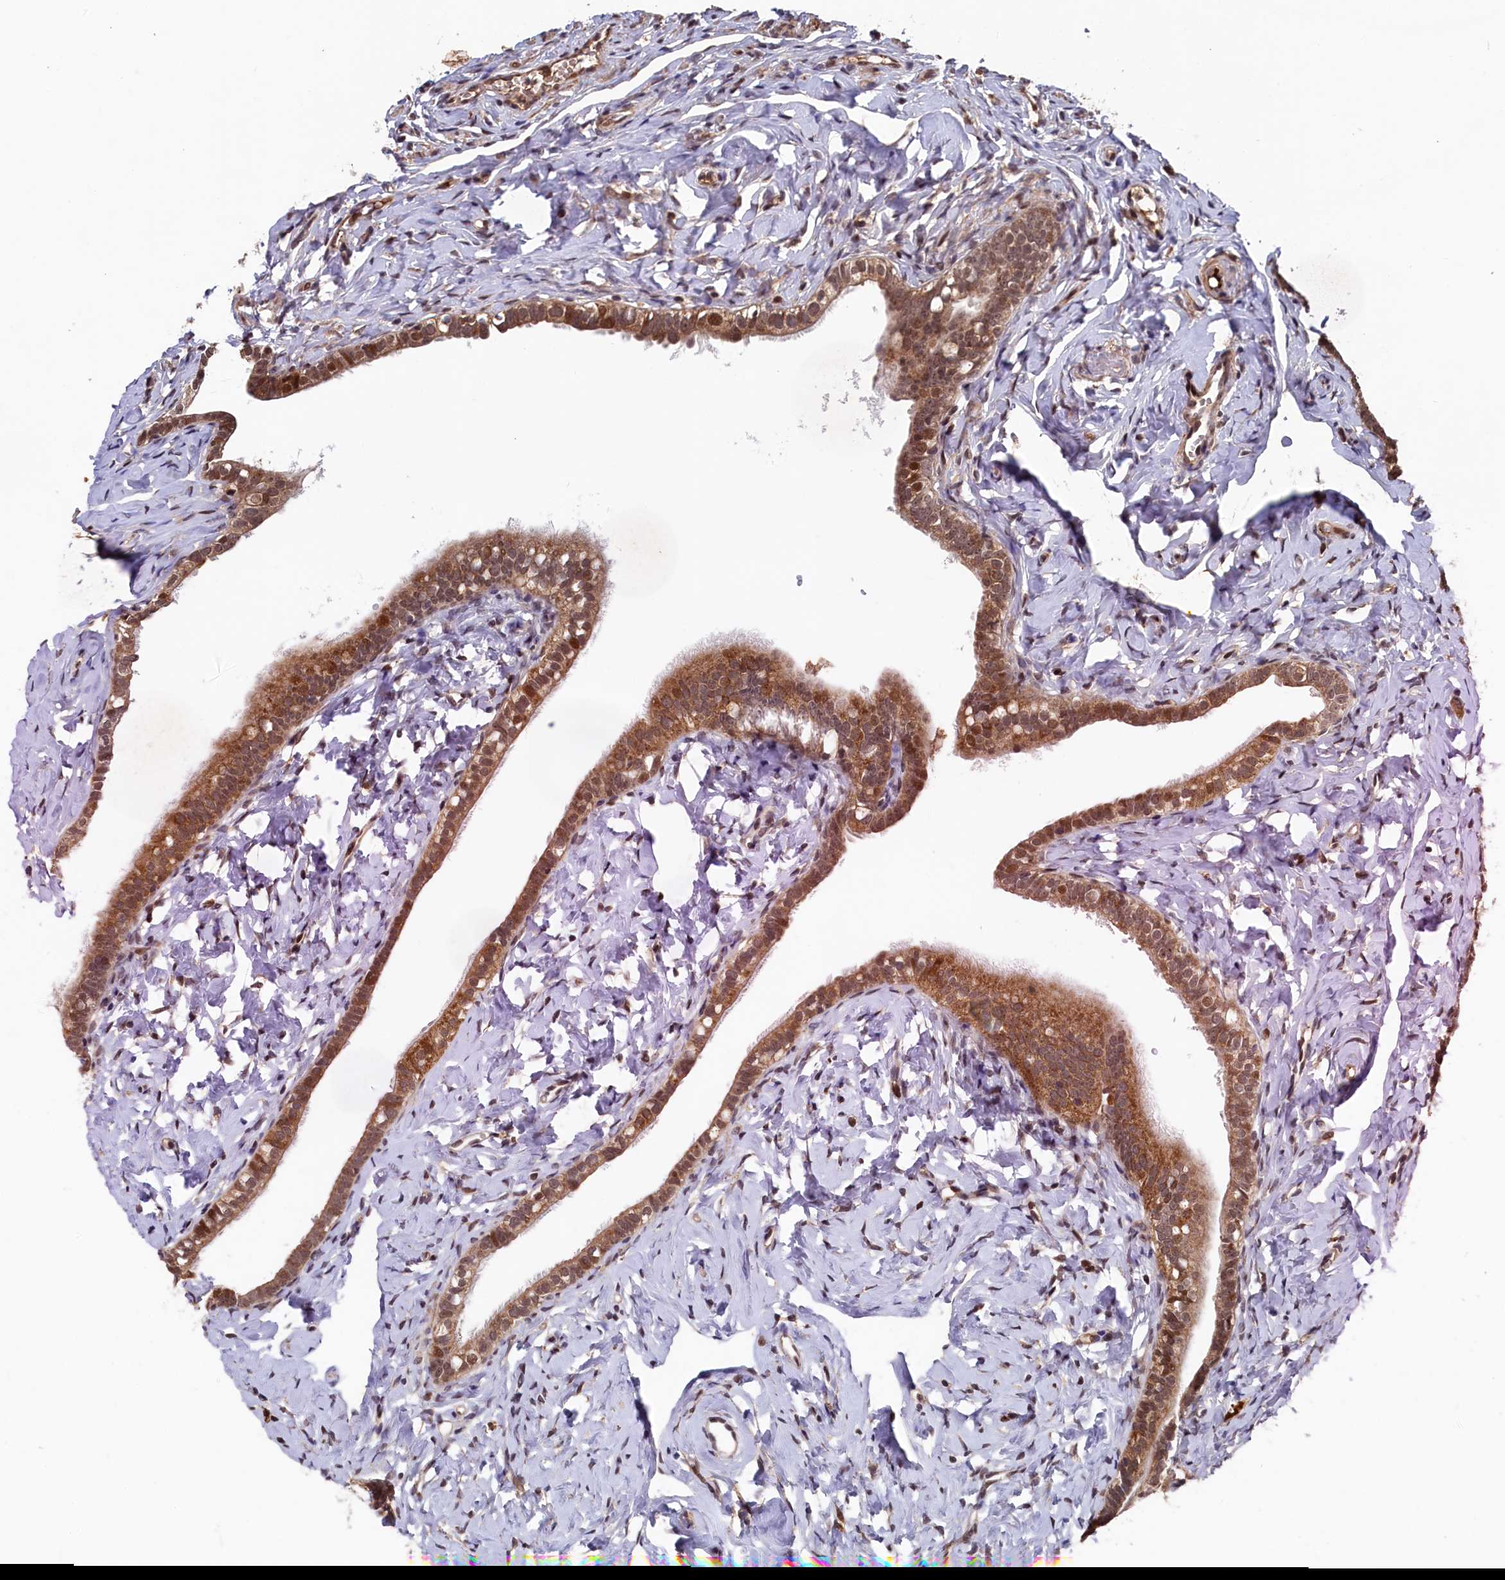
{"staining": {"intensity": "moderate", "quantity": ">75%", "location": "cytoplasmic/membranous,nuclear"}, "tissue": "fallopian tube", "cell_type": "Glandular cells", "image_type": "normal", "snomed": [{"axis": "morphology", "description": "Normal tissue, NOS"}, {"axis": "topography", "description": "Fallopian tube"}], "caption": "Protein expression by immunohistochemistry shows moderate cytoplasmic/membranous,nuclear staining in approximately >75% of glandular cells in benign fallopian tube.", "gene": "CLPX", "patient": {"sex": "female", "age": 66}}